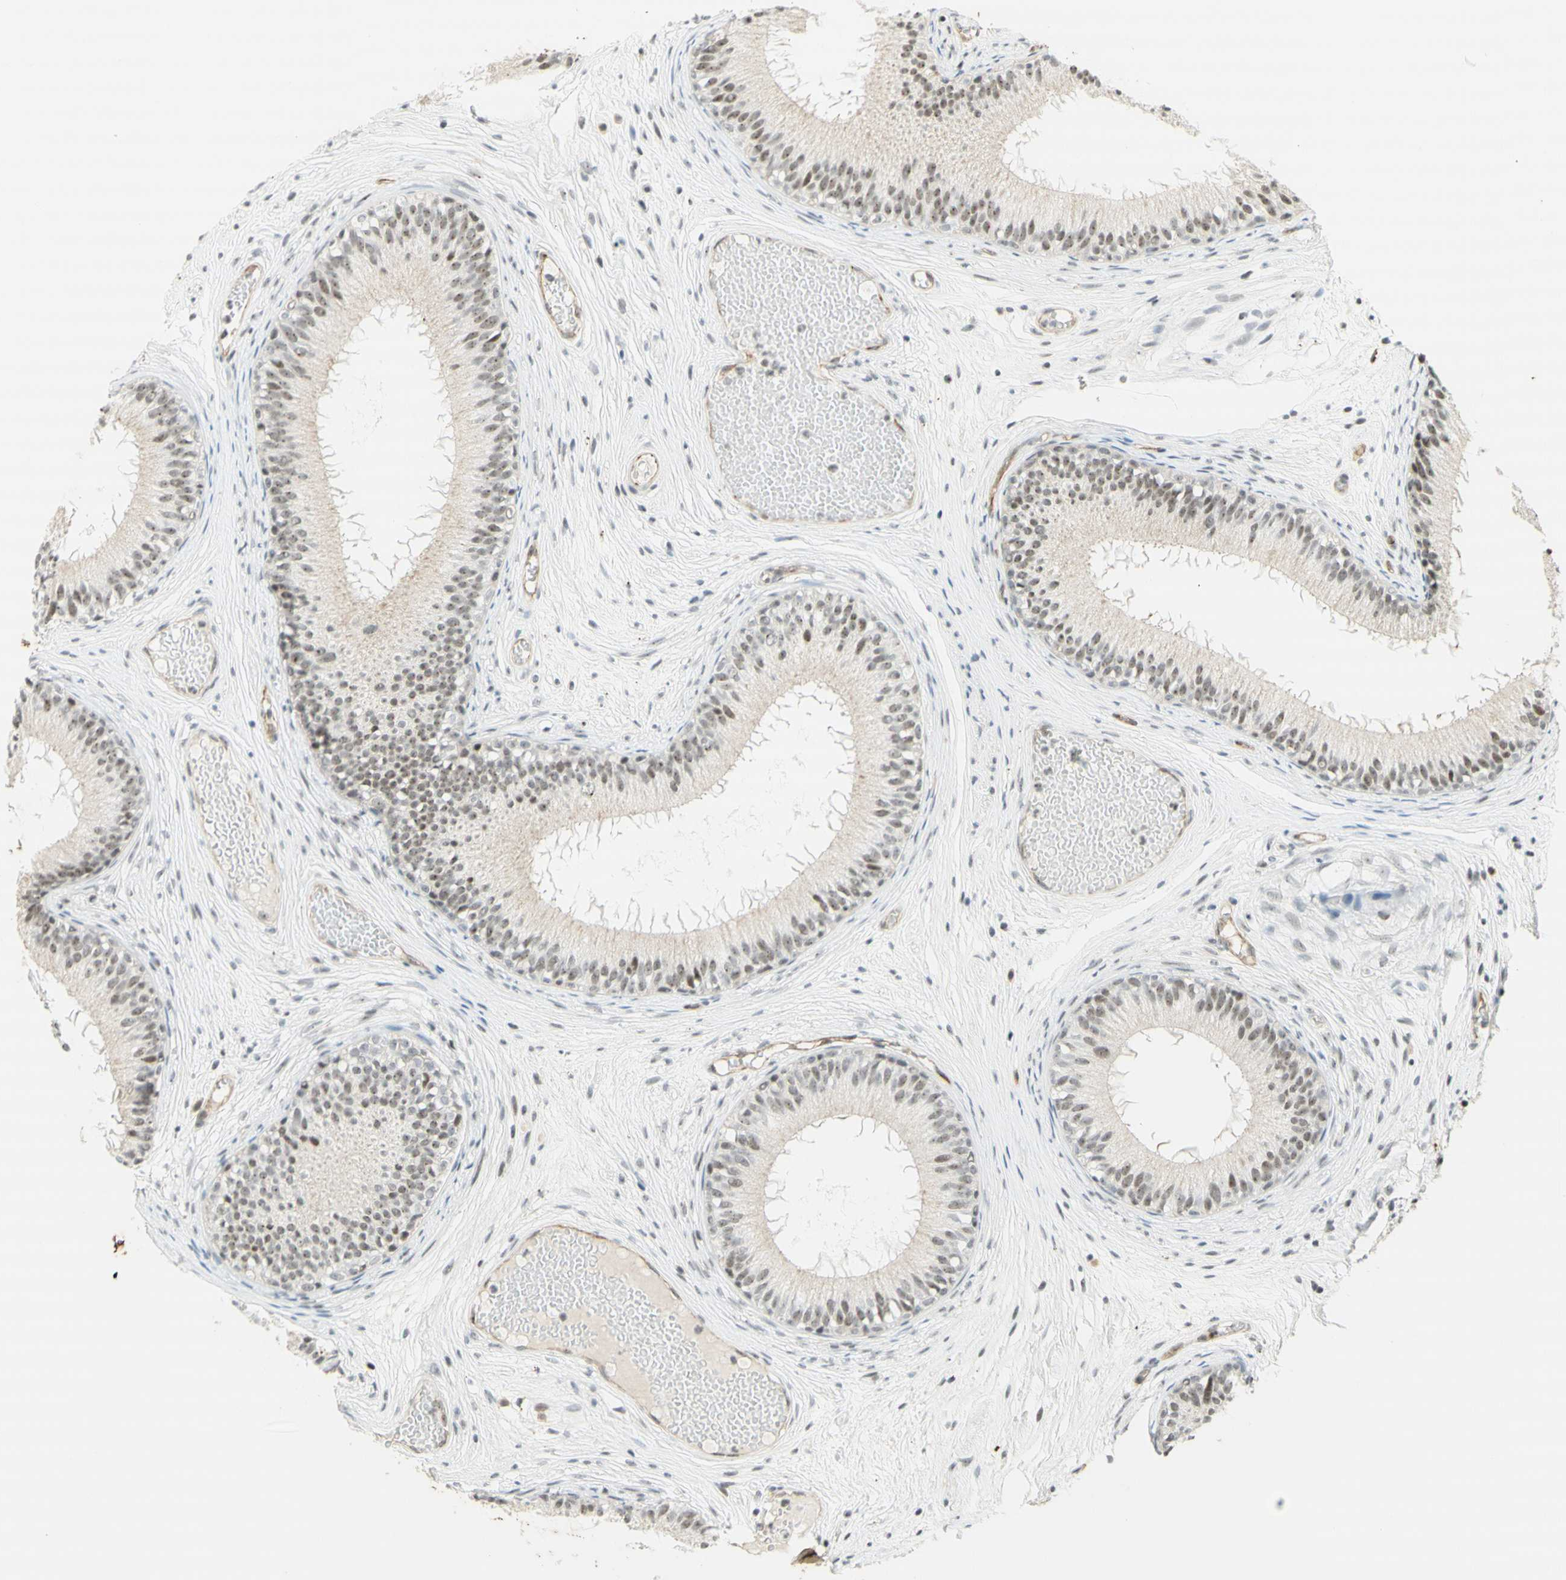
{"staining": {"intensity": "moderate", "quantity": ">75%", "location": "nuclear"}, "tissue": "epididymis", "cell_type": "Glandular cells", "image_type": "normal", "snomed": [{"axis": "morphology", "description": "Normal tissue, NOS"}, {"axis": "morphology", "description": "Atrophy, NOS"}, {"axis": "topography", "description": "Testis"}, {"axis": "topography", "description": "Epididymis"}], "caption": "Epididymis stained with DAB (3,3'-diaminobenzidine) immunohistochemistry reveals medium levels of moderate nuclear expression in approximately >75% of glandular cells. Nuclei are stained in blue.", "gene": "IRF1", "patient": {"sex": "male", "age": 18}}